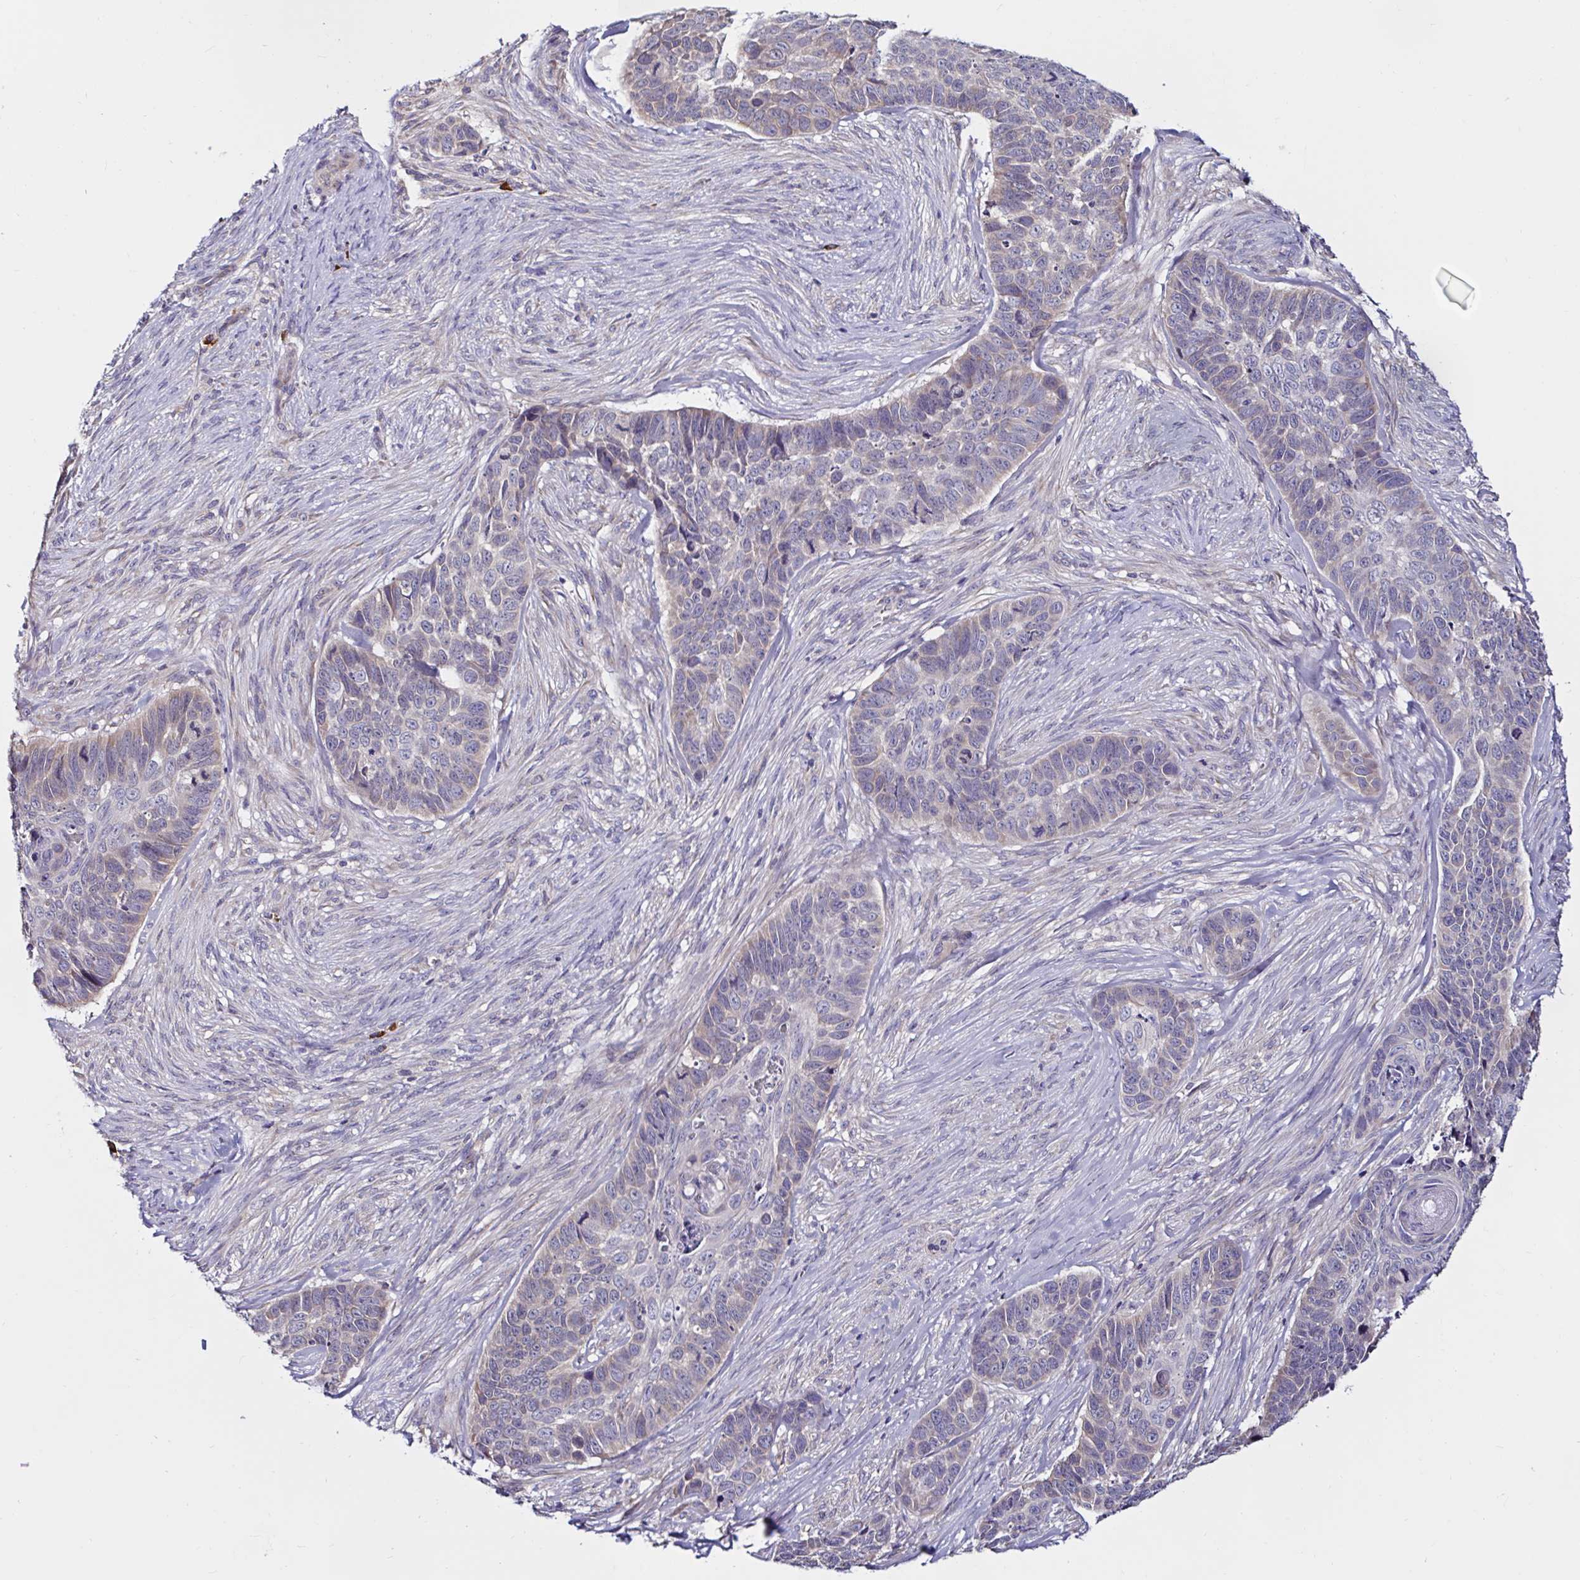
{"staining": {"intensity": "weak", "quantity": "25%-75%", "location": "cytoplasmic/membranous"}, "tissue": "skin cancer", "cell_type": "Tumor cells", "image_type": "cancer", "snomed": [{"axis": "morphology", "description": "Basal cell carcinoma"}, {"axis": "topography", "description": "Skin"}], "caption": "Immunohistochemistry histopathology image of neoplastic tissue: skin basal cell carcinoma stained using immunohistochemistry (IHC) reveals low levels of weak protein expression localized specifically in the cytoplasmic/membranous of tumor cells, appearing as a cytoplasmic/membranous brown color.", "gene": "VSIG2", "patient": {"sex": "female", "age": 82}}